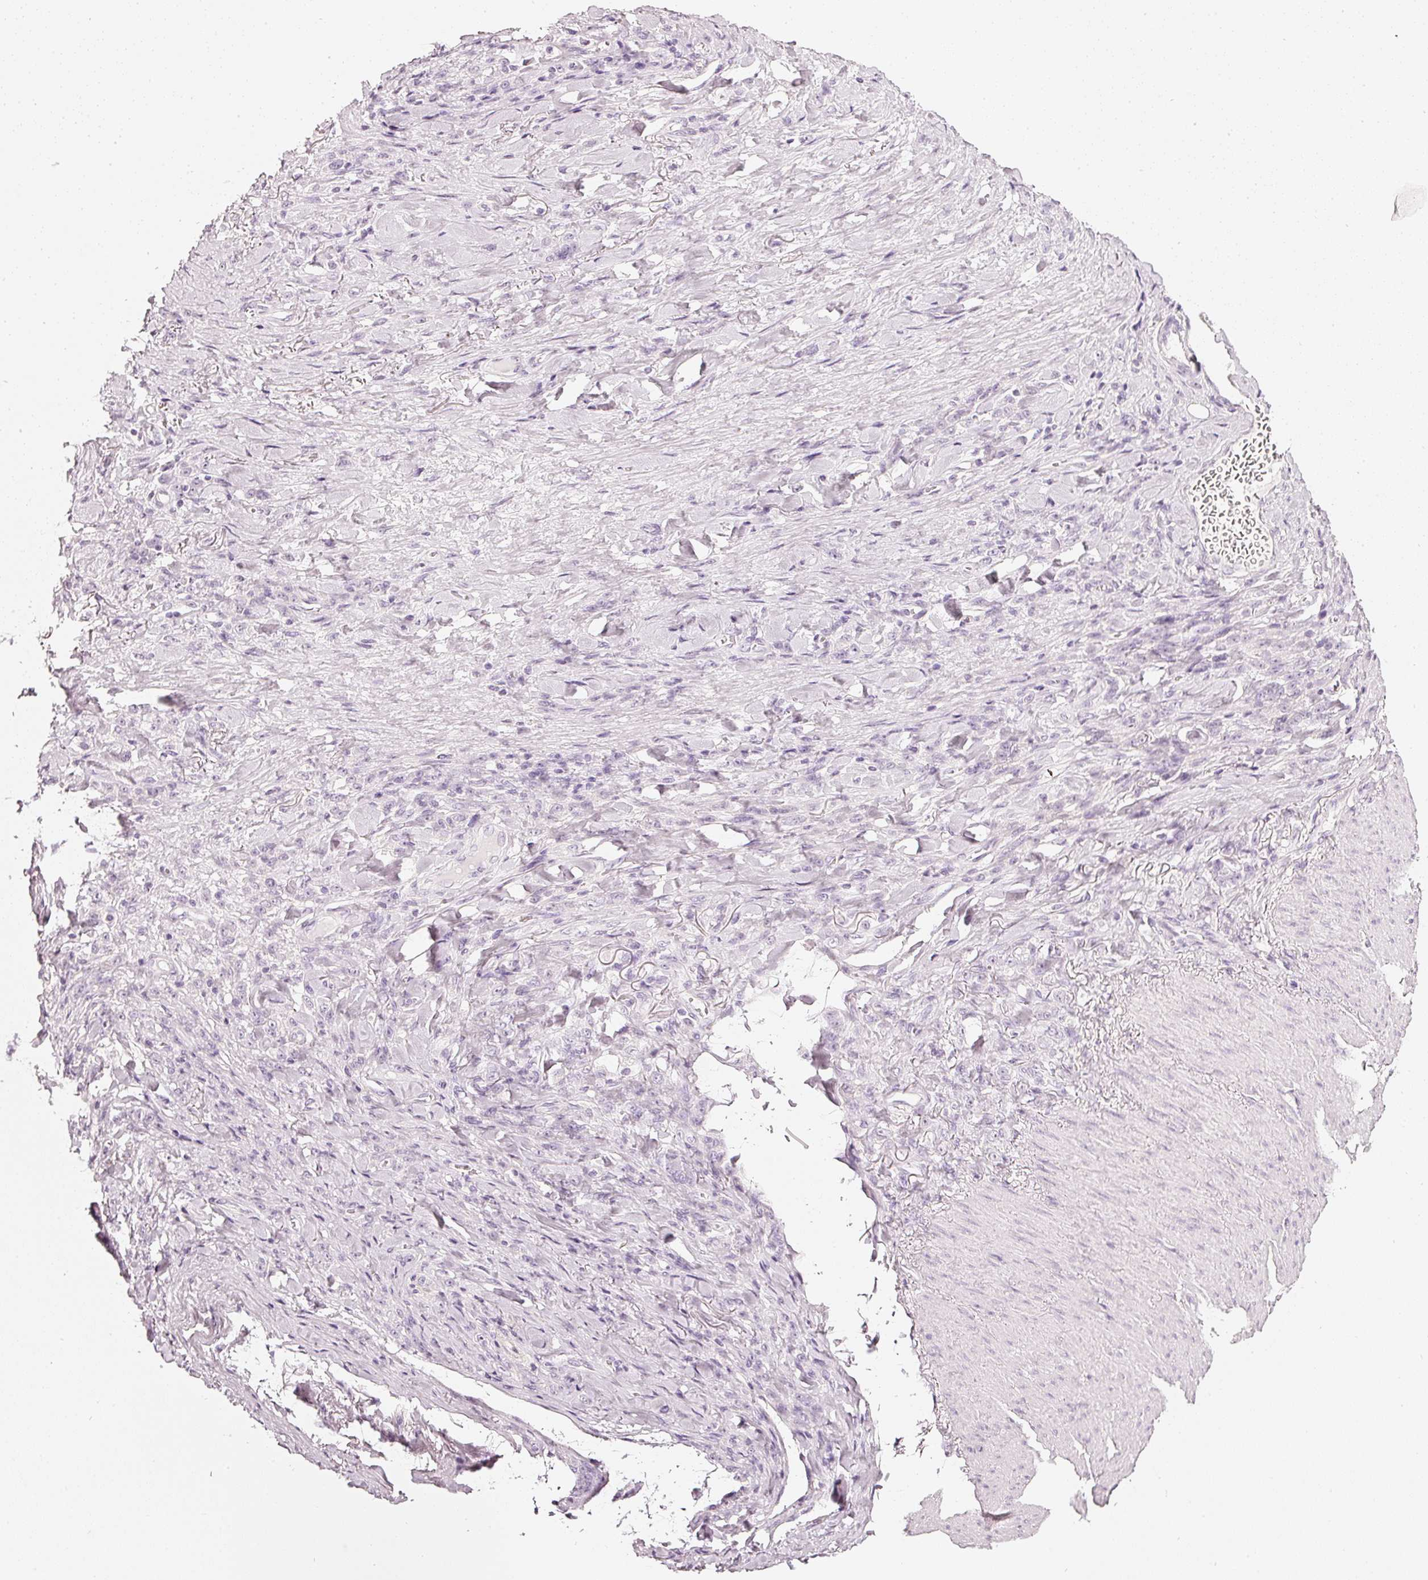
{"staining": {"intensity": "negative", "quantity": "none", "location": "none"}, "tissue": "stomach cancer", "cell_type": "Tumor cells", "image_type": "cancer", "snomed": [{"axis": "morphology", "description": "Normal tissue, NOS"}, {"axis": "morphology", "description": "Adenocarcinoma, NOS"}, {"axis": "topography", "description": "Stomach"}], "caption": "Immunohistochemistry (IHC) histopathology image of stomach cancer (adenocarcinoma) stained for a protein (brown), which demonstrates no staining in tumor cells. The staining was performed using DAB to visualize the protein expression in brown, while the nuclei were stained in blue with hematoxylin (Magnification: 20x).", "gene": "CNP", "patient": {"sex": "male", "age": 82}}